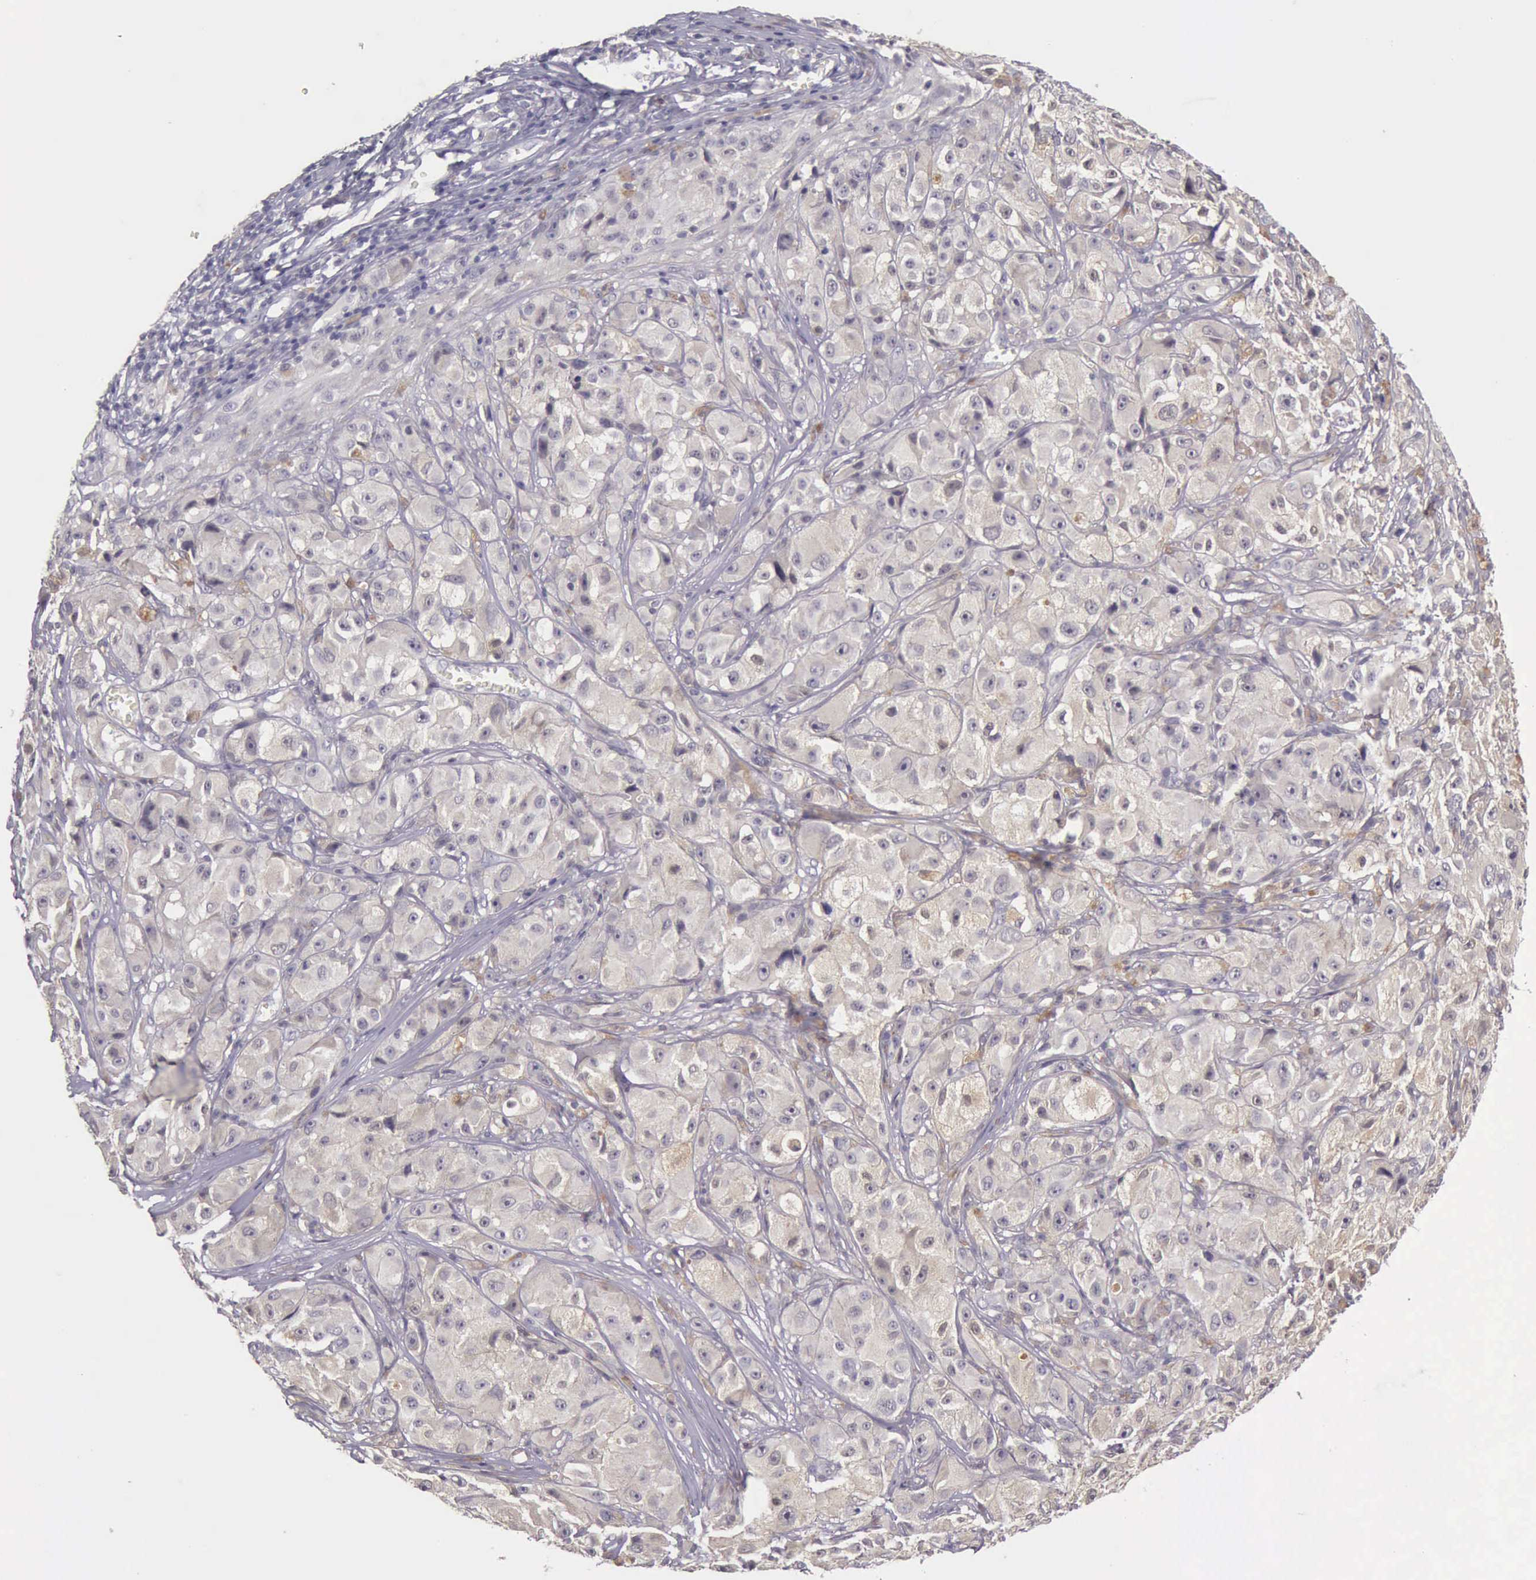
{"staining": {"intensity": "weak", "quantity": ">75%", "location": "cytoplasmic/membranous"}, "tissue": "melanoma", "cell_type": "Tumor cells", "image_type": "cancer", "snomed": [{"axis": "morphology", "description": "Malignant melanoma, NOS"}, {"axis": "topography", "description": "Skin"}], "caption": "Melanoma stained with a brown dye demonstrates weak cytoplasmic/membranous positive staining in about >75% of tumor cells.", "gene": "ARNT2", "patient": {"sex": "male", "age": 56}}